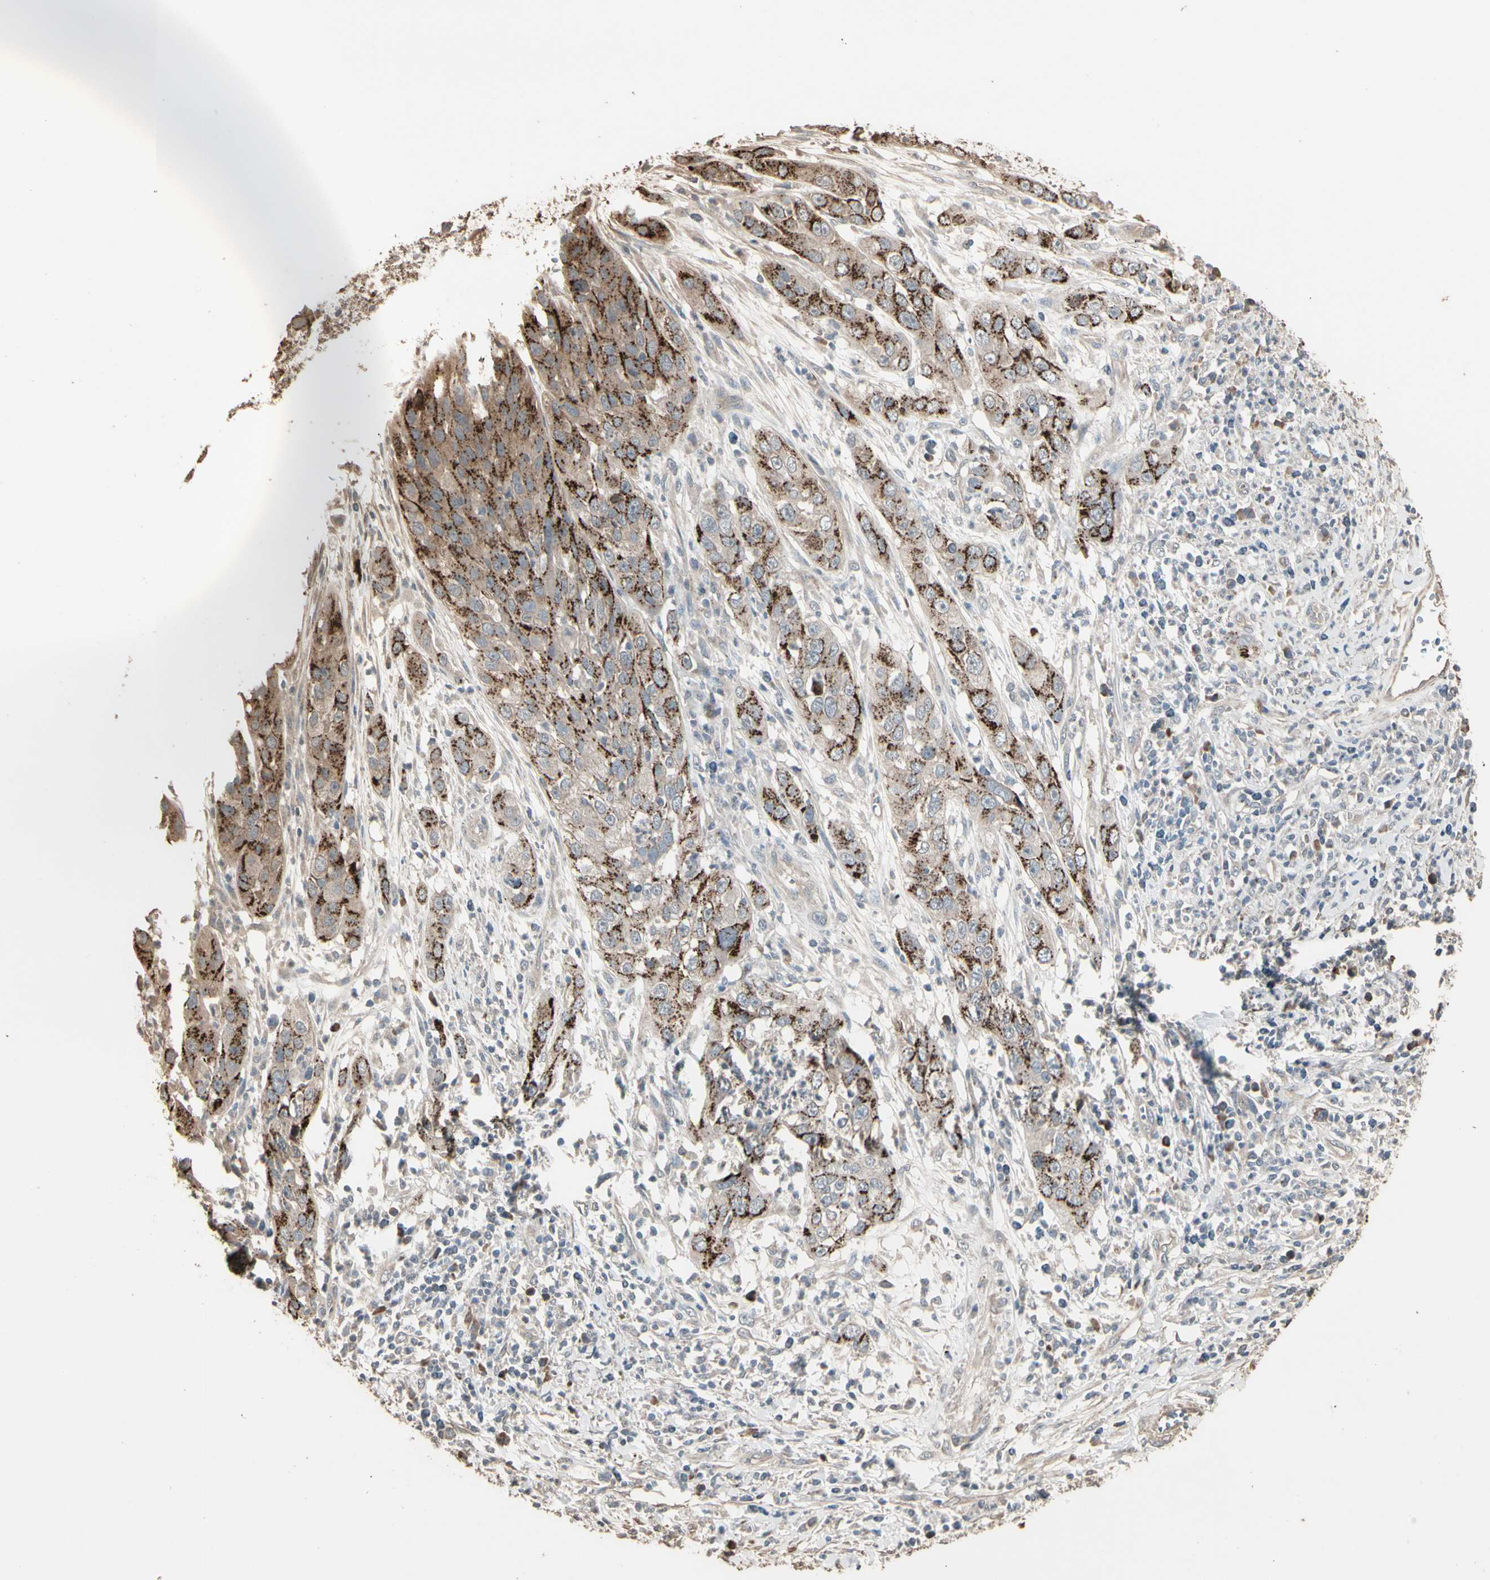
{"staining": {"intensity": "strong", "quantity": ">75%", "location": "cytoplasmic/membranous"}, "tissue": "cervical cancer", "cell_type": "Tumor cells", "image_type": "cancer", "snomed": [{"axis": "morphology", "description": "Squamous cell carcinoma, NOS"}, {"axis": "topography", "description": "Cervix"}], "caption": "Cervical cancer (squamous cell carcinoma) stained with a brown dye demonstrates strong cytoplasmic/membranous positive positivity in approximately >75% of tumor cells.", "gene": "GALNT3", "patient": {"sex": "female", "age": 32}}